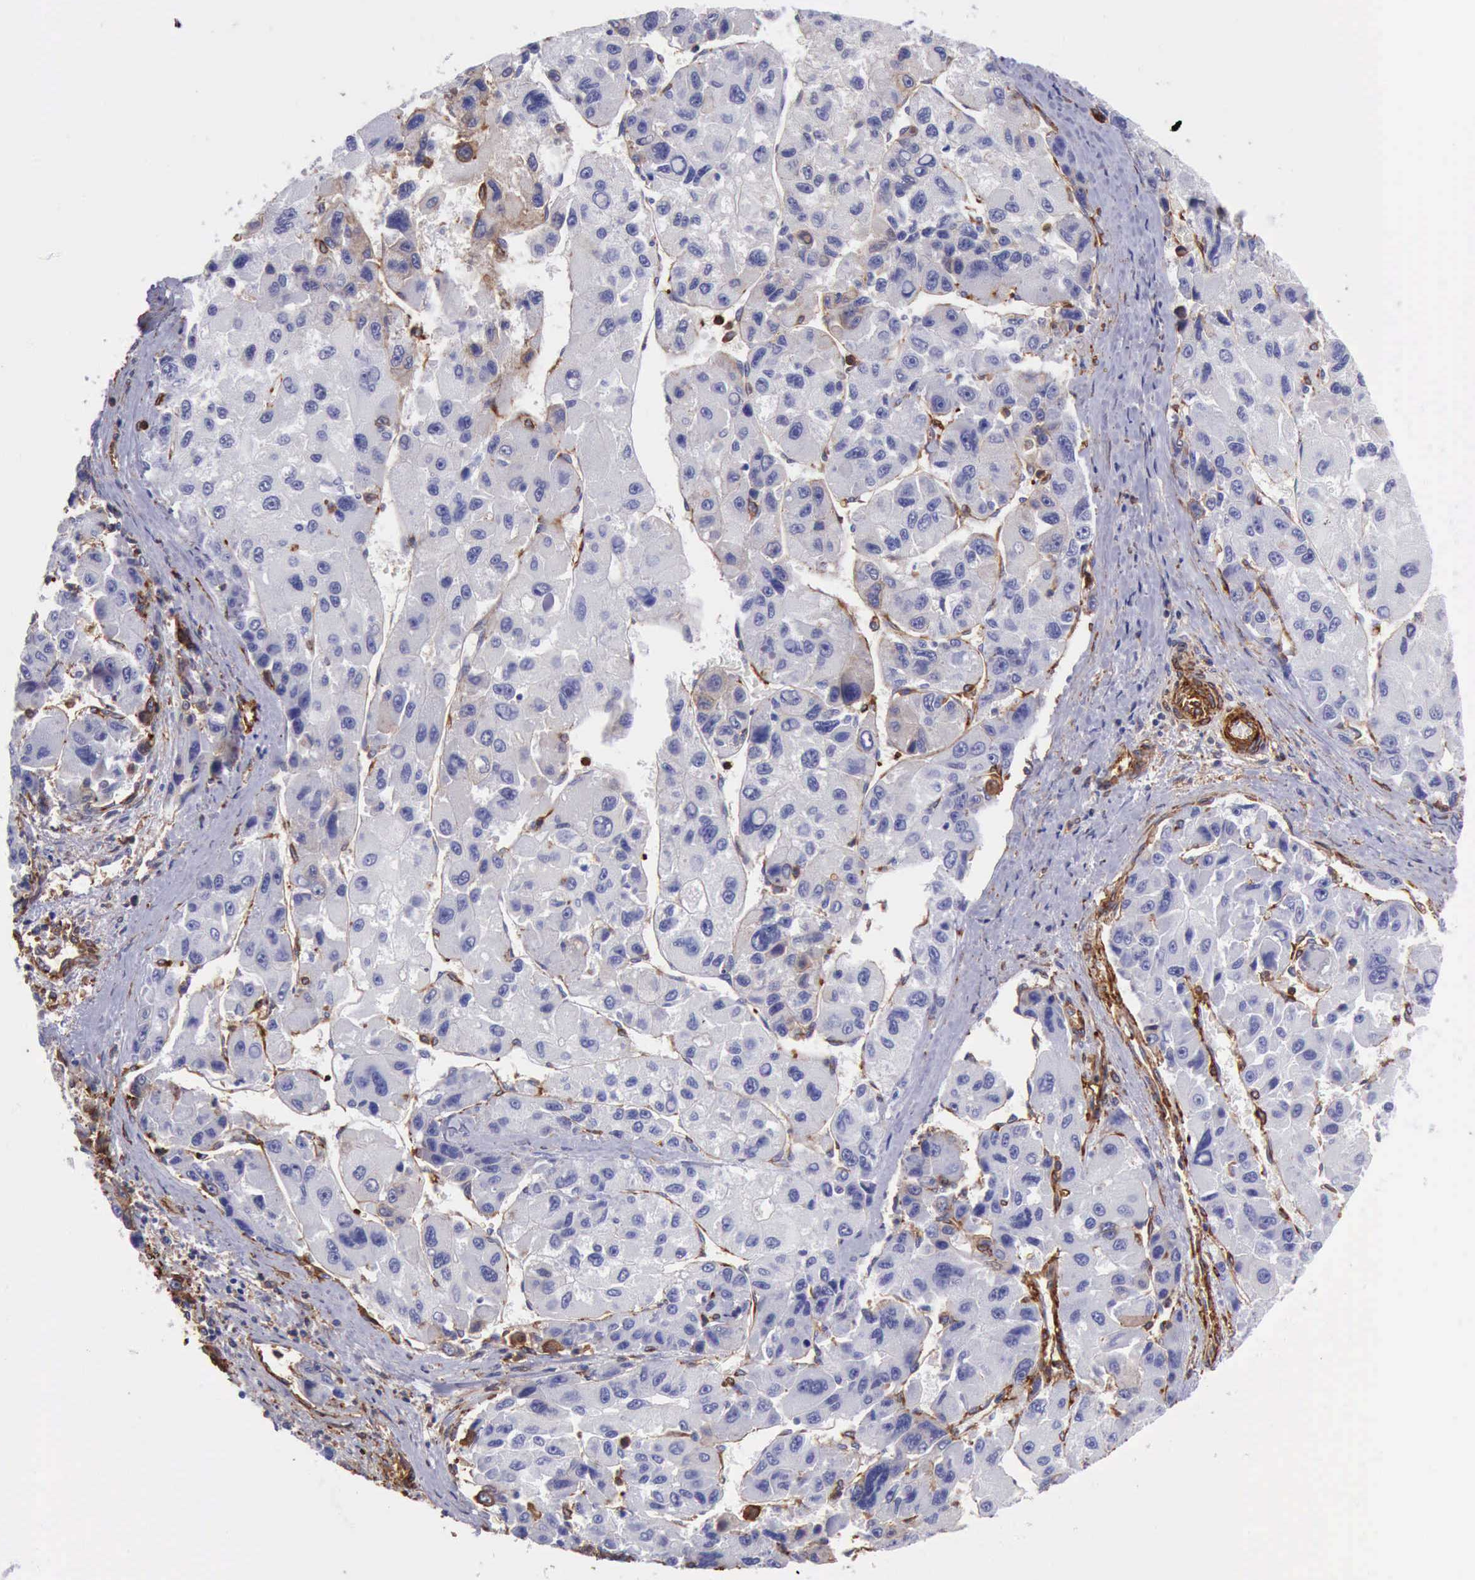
{"staining": {"intensity": "negative", "quantity": "none", "location": "none"}, "tissue": "liver cancer", "cell_type": "Tumor cells", "image_type": "cancer", "snomed": [{"axis": "morphology", "description": "Carcinoma, Hepatocellular, NOS"}, {"axis": "topography", "description": "Liver"}], "caption": "This is a histopathology image of IHC staining of liver hepatocellular carcinoma, which shows no expression in tumor cells.", "gene": "FLNA", "patient": {"sex": "male", "age": 64}}